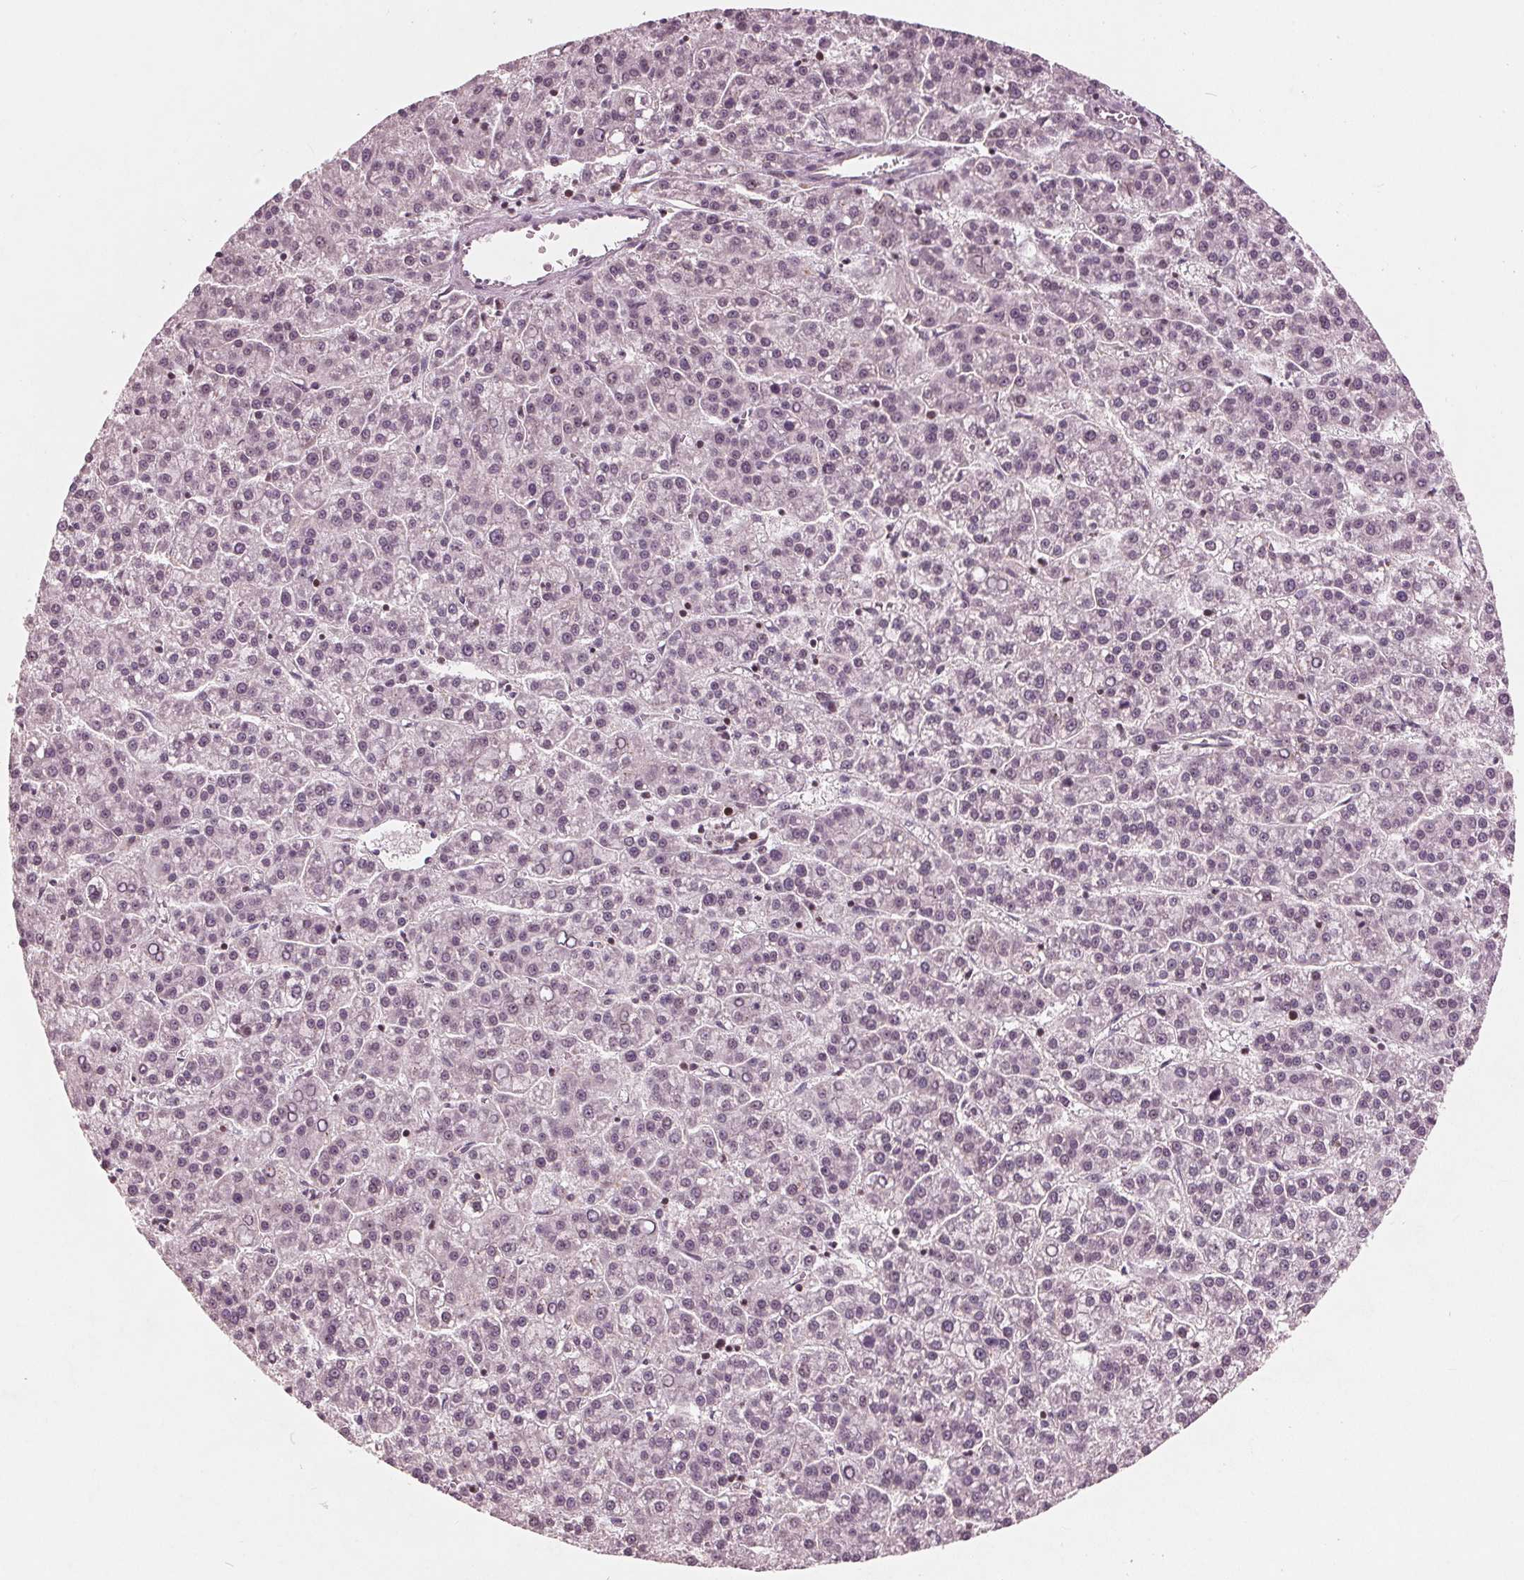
{"staining": {"intensity": "negative", "quantity": "none", "location": "none"}, "tissue": "liver cancer", "cell_type": "Tumor cells", "image_type": "cancer", "snomed": [{"axis": "morphology", "description": "Carcinoma, Hepatocellular, NOS"}, {"axis": "topography", "description": "Liver"}], "caption": "The histopathology image exhibits no staining of tumor cells in liver hepatocellular carcinoma.", "gene": "NUP210", "patient": {"sex": "female", "age": 58}}